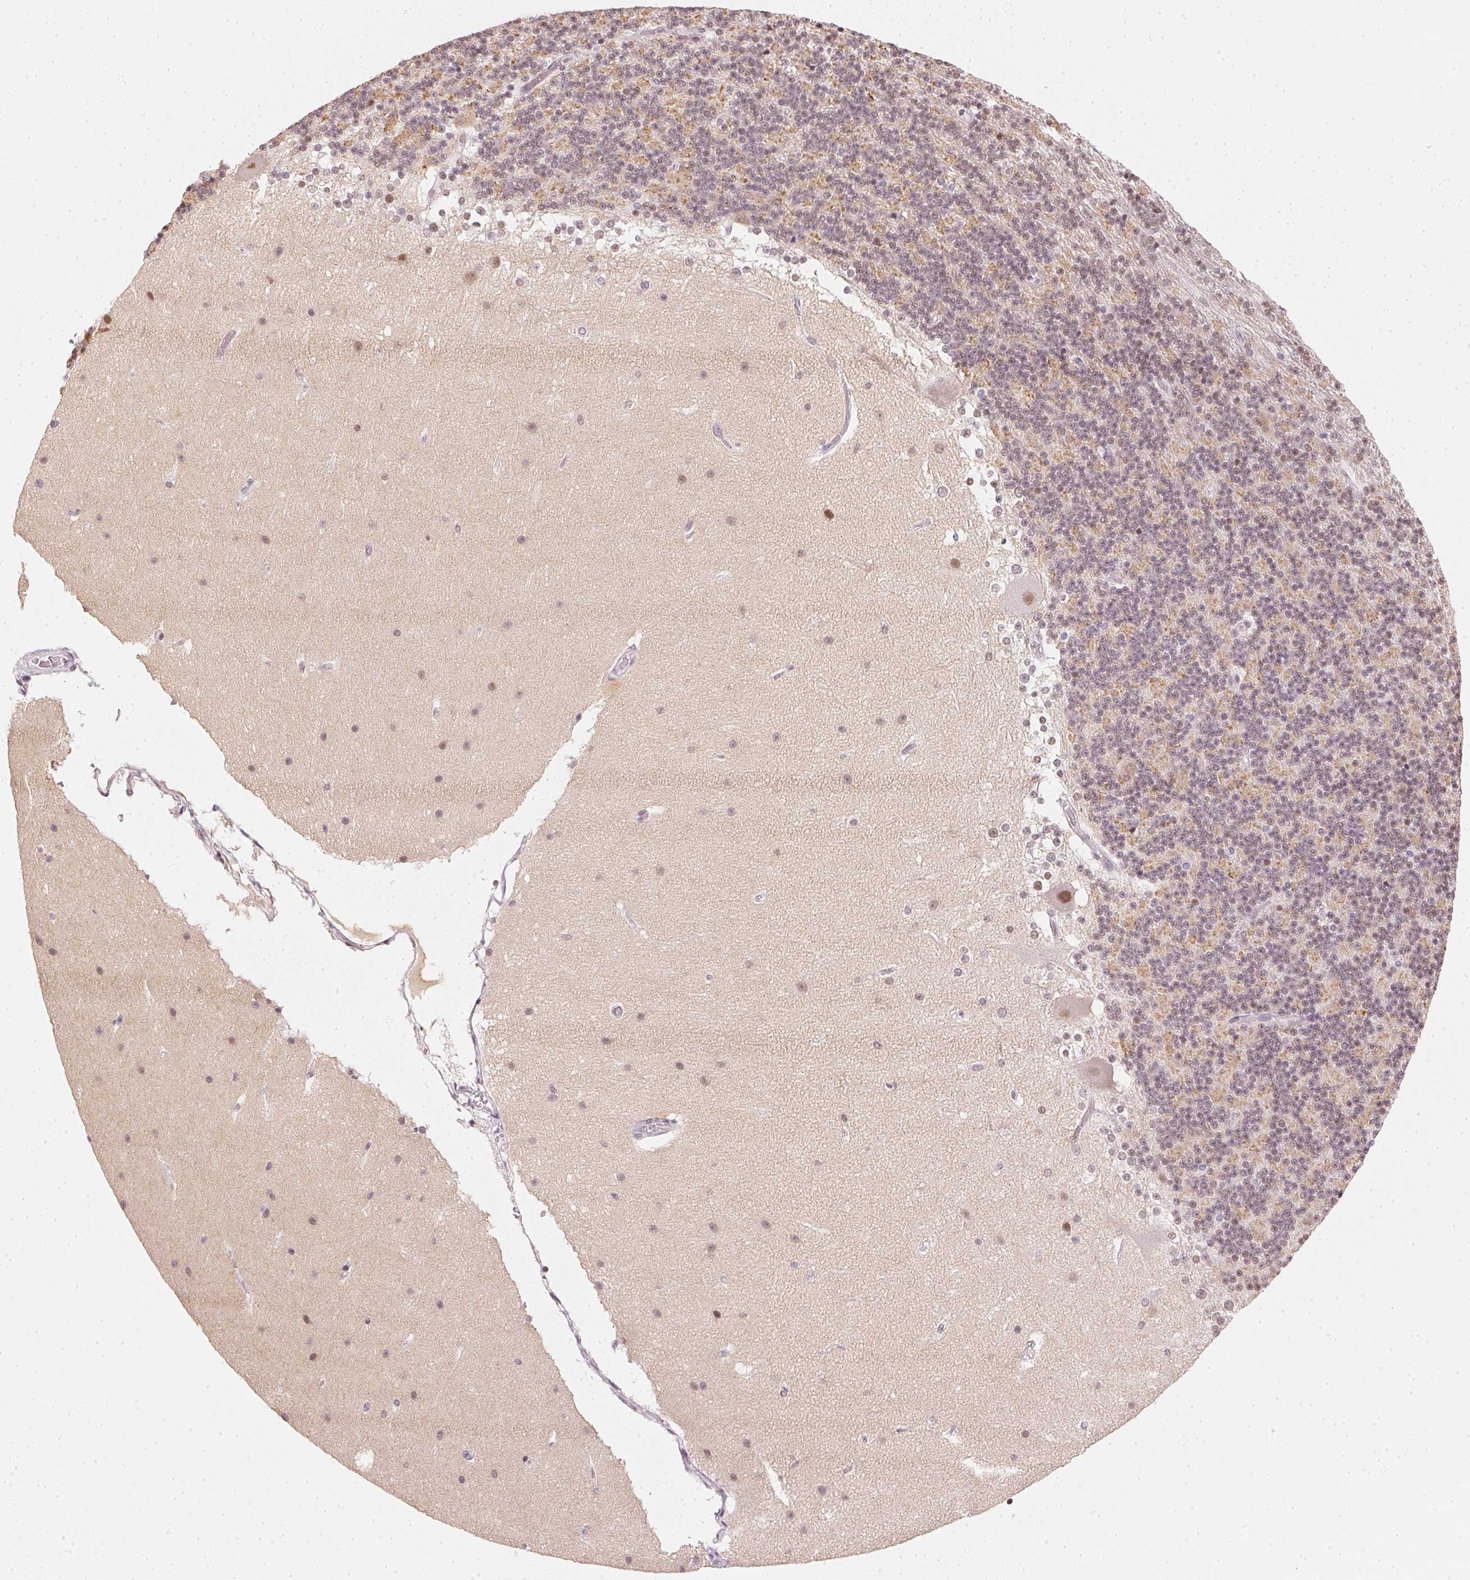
{"staining": {"intensity": "weak", "quantity": "25%-75%", "location": "nuclear"}, "tissue": "cerebellum", "cell_type": "Cells in granular layer", "image_type": "normal", "snomed": [{"axis": "morphology", "description": "Normal tissue, NOS"}, {"axis": "topography", "description": "Cerebellum"}], "caption": "Protein staining by immunohistochemistry exhibits weak nuclear positivity in about 25%-75% of cells in granular layer in normal cerebellum.", "gene": "DNAJC6", "patient": {"sex": "female", "age": 19}}